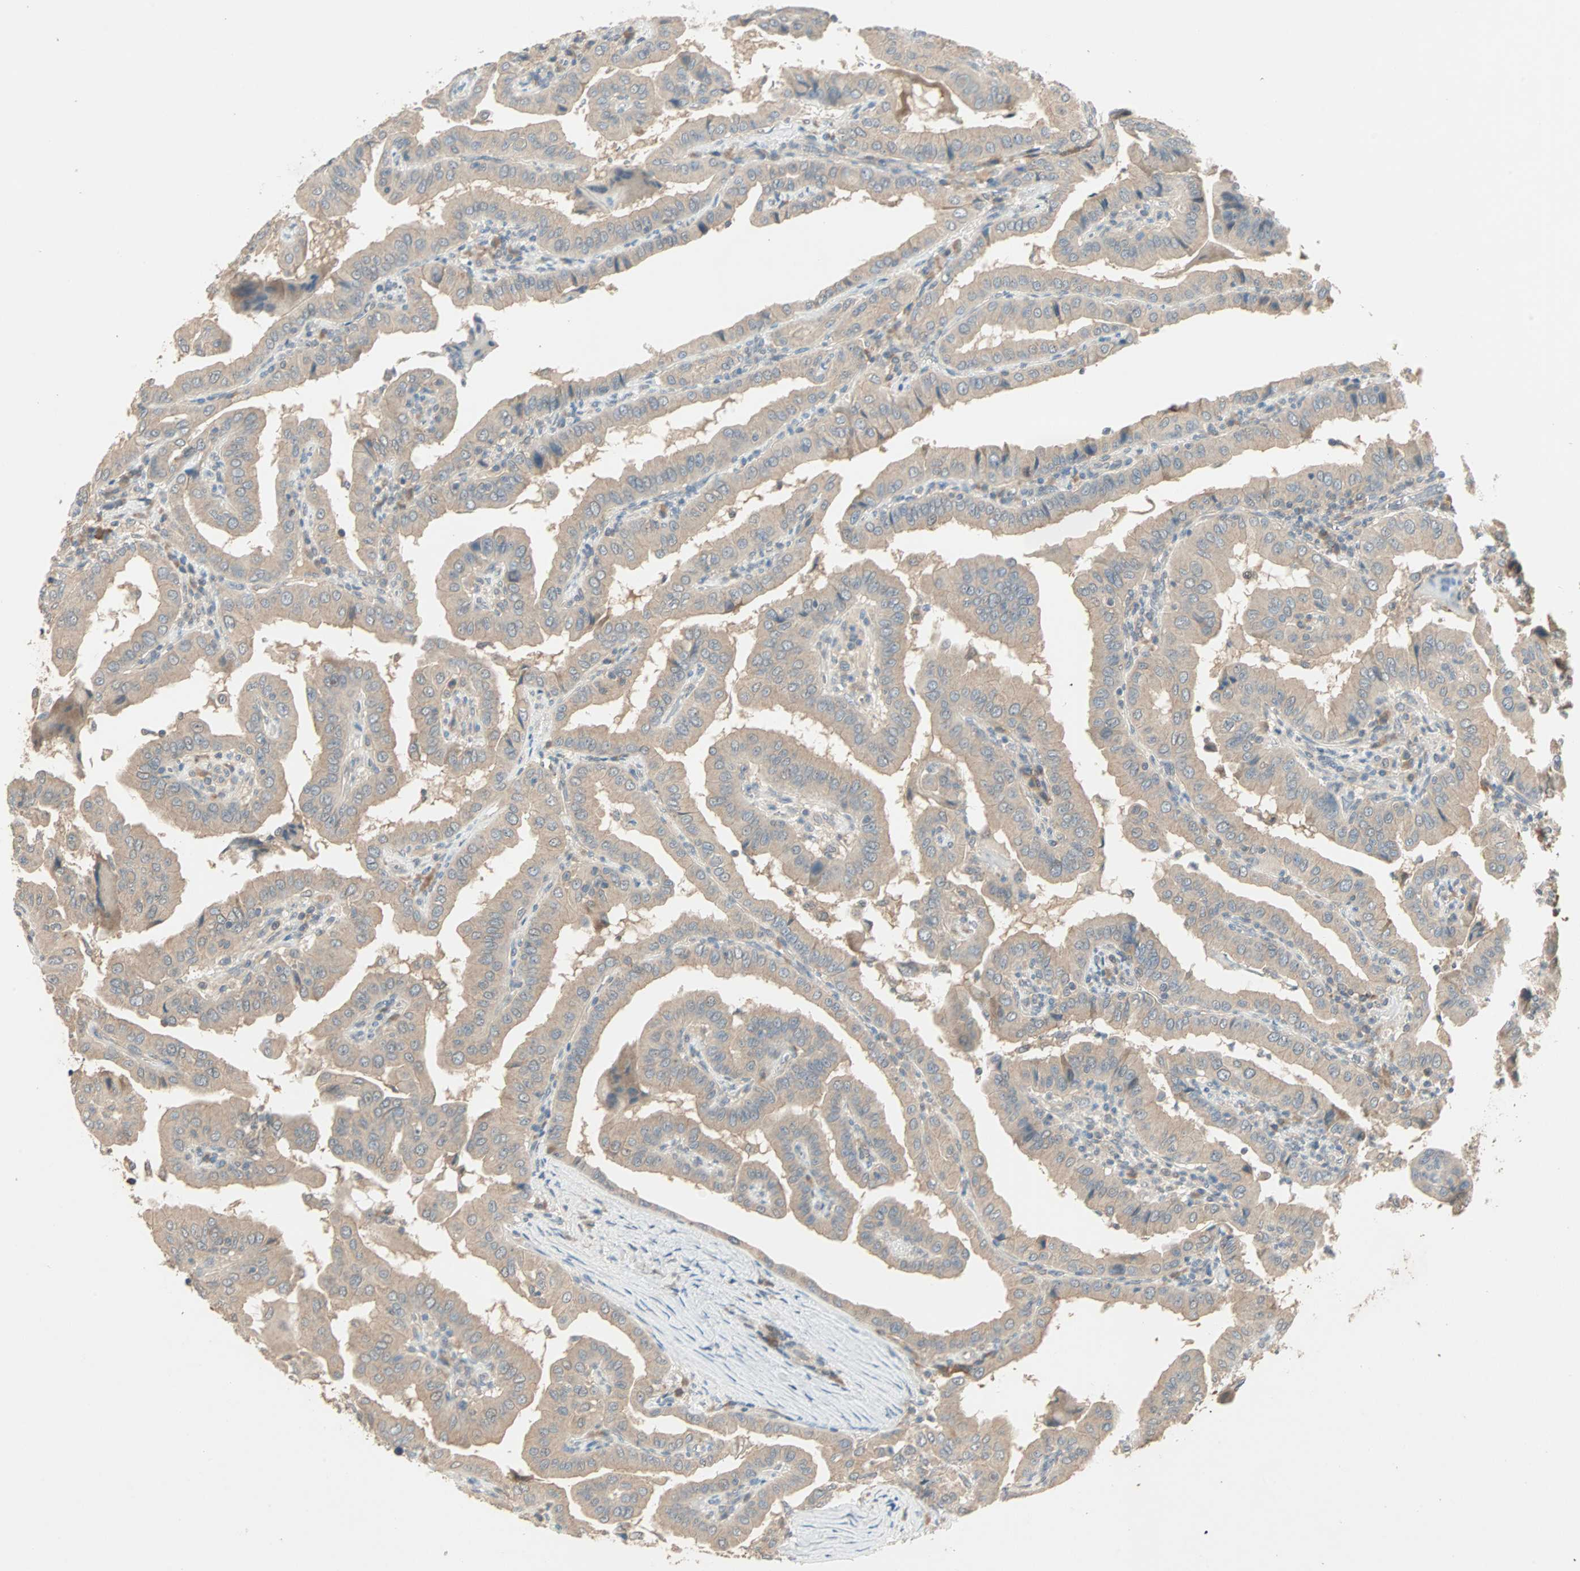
{"staining": {"intensity": "weak", "quantity": ">75%", "location": "cytoplasmic/membranous"}, "tissue": "thyroid cancer", "cell_type": "Tumor cells", "image_type": "cancer", "snomed": [{"axis": "morphology", "description": "Papillary adenocarcinoma, NOS"}, {"axis": "topography", "description": "Thyroid gland"}], "caption": "Immunohistochemistry (IHC) of thyroid cancer (papillary adenocarcinoma) reveals low levels of weak cytoplasmic/membranous expression in about >75% of tumor cells.", "gene": "TTF2", "patient": {"sex": "male", "age": 33}}